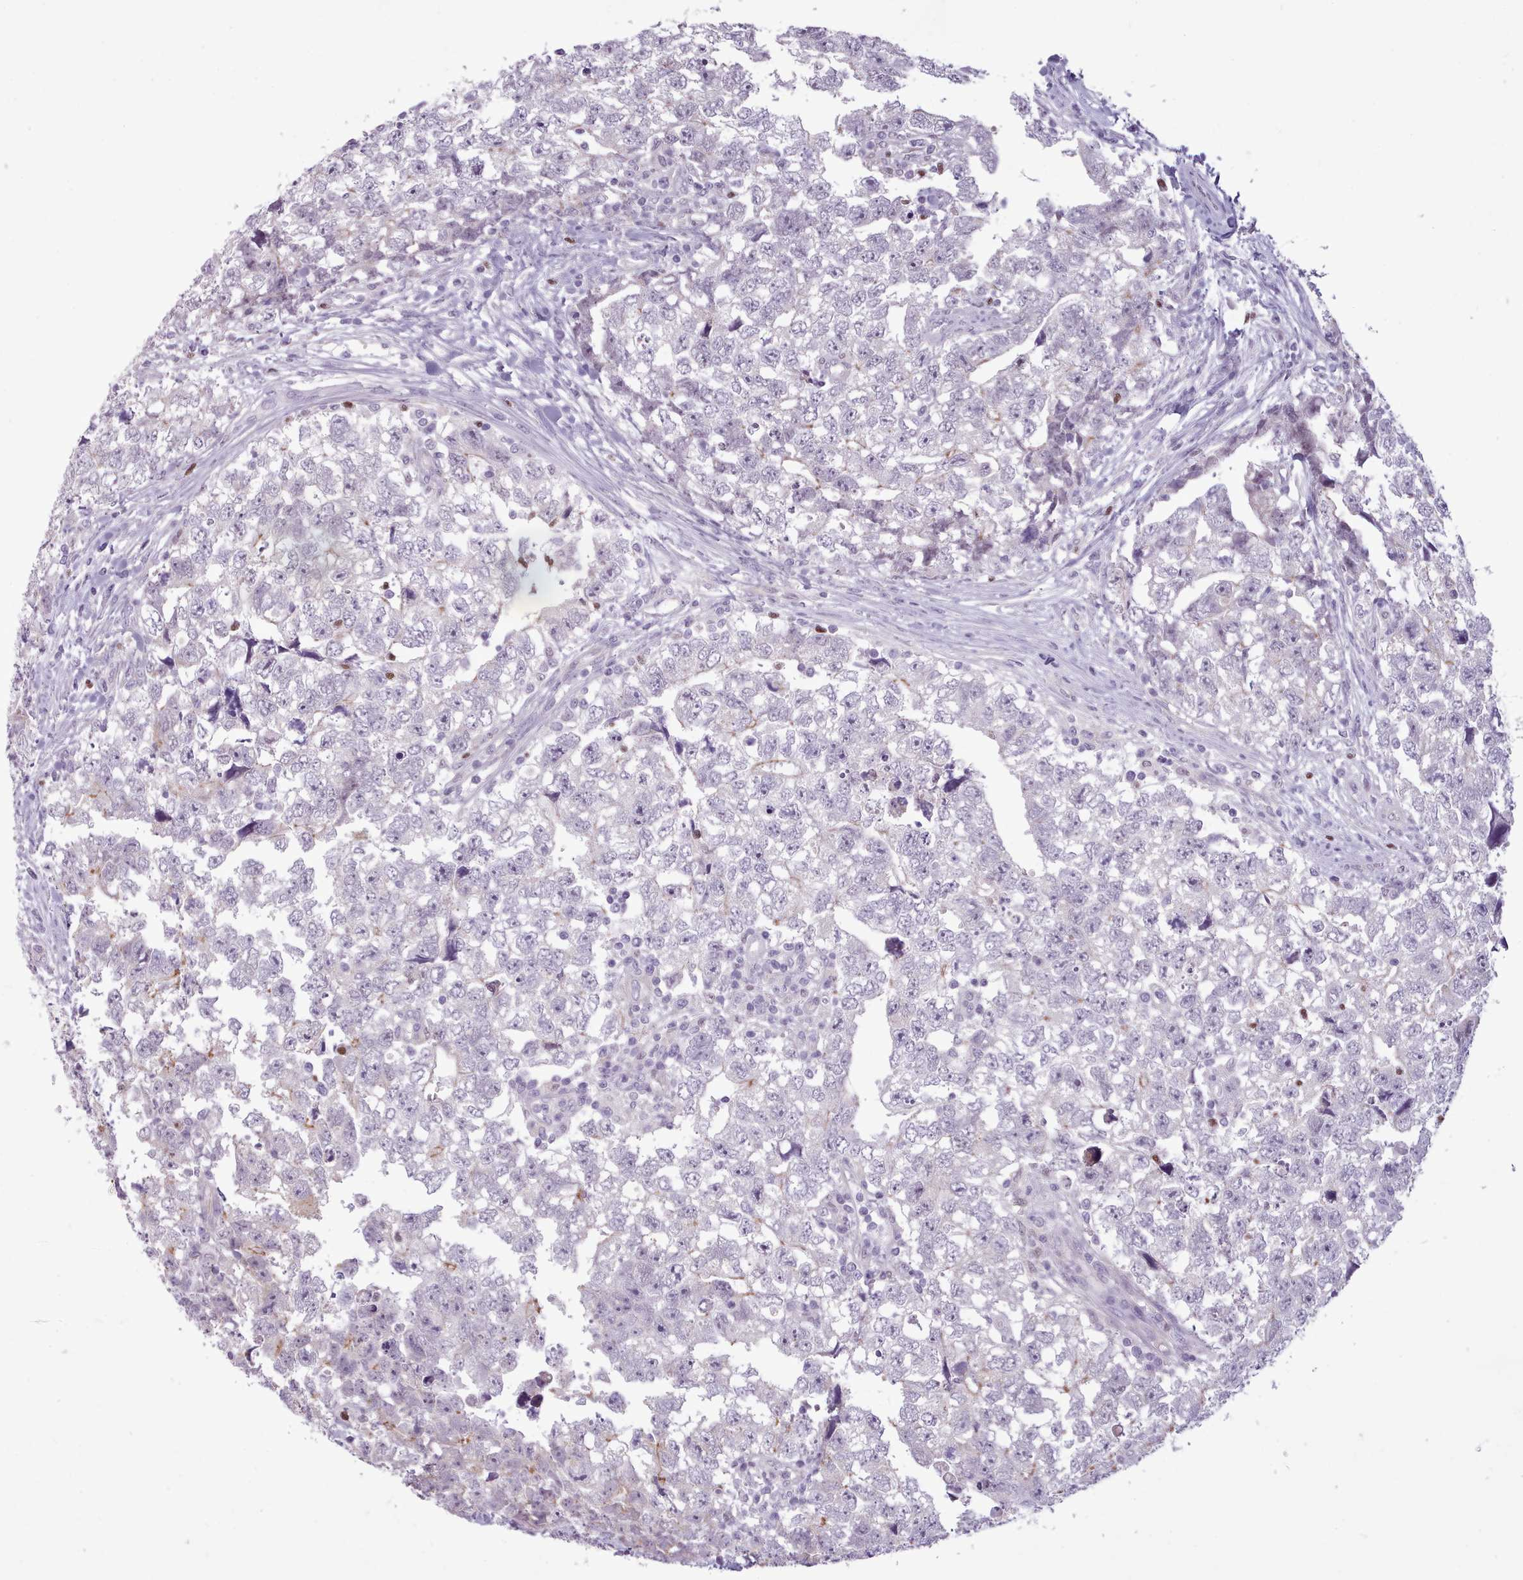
{"staining": {"intensity": "negative", "quantity": "none", "location": "none"}, "tissue": "testis cancer", "cell_type": "Tumor cells", "image_type": "cancer", "snomed": [{"axis": "morphology", "description": "Carcinoma, Embryonal, NOS"}, {"axis": "topography", "description": "Testis"}], "caption": "Immunohistochemistry (IHC) photomicrograph of neoplastic tissue: human testis cancer (embryonal carcinoma) stained with DAB (3,3'-diaminobenzidine) demonstrates no significant protein staining in tumor cells.", "gene": "SLURP1", "patient": {"sex": "male", "age": 22}}